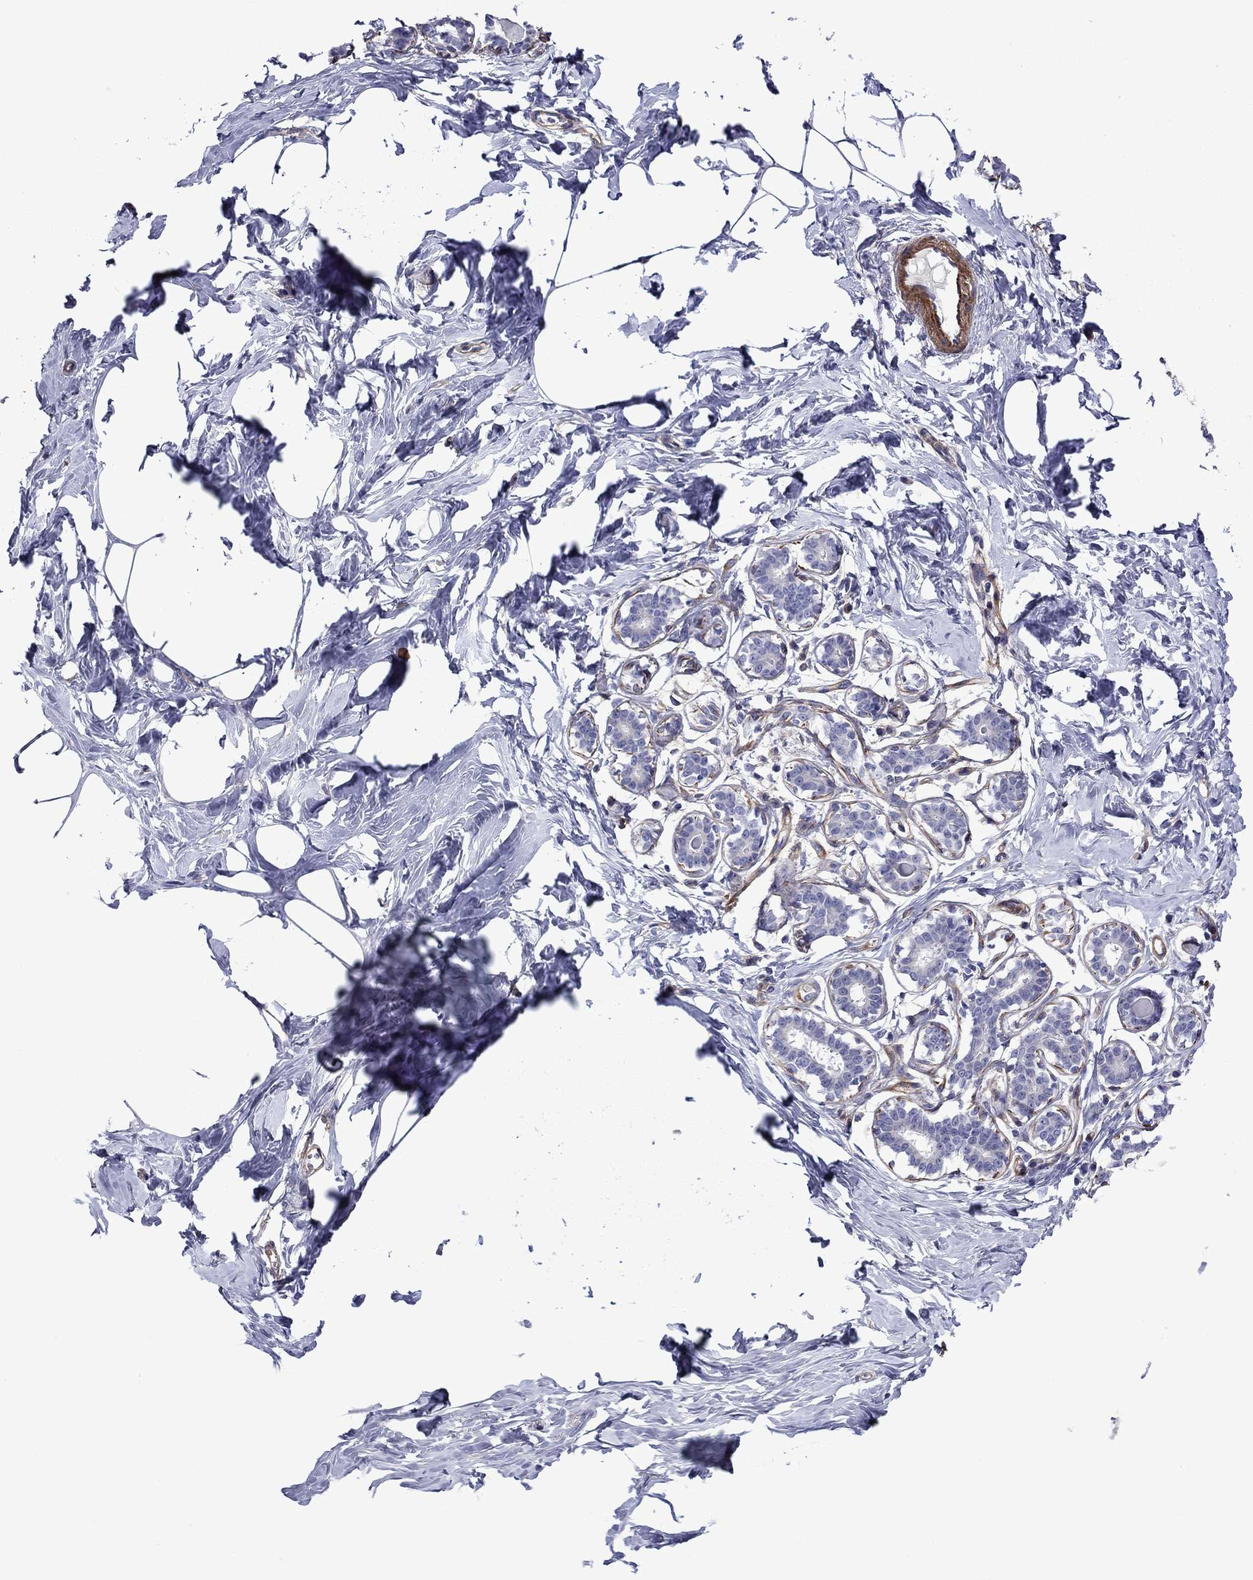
{"staining": {"intensity": "negative", "quantity": "none", "location": "none"}, "tissue": "breast", "cell_type": "Adipocytes", "image_type": "normal", "snomed": [{"axis": "morphology", "description": "Normal tissue, NOS"}, {"axis": "morphology", "description": "Lobular carcinoma, in situ"}, {"axis": "topography", "description": "Breast"}], "caption": "Photomicrograph shows no significant protein staining in adipocytes of unremarkable breast.", "gene": "HSPG2", "patient": {"sex": "female", "age": 35}}